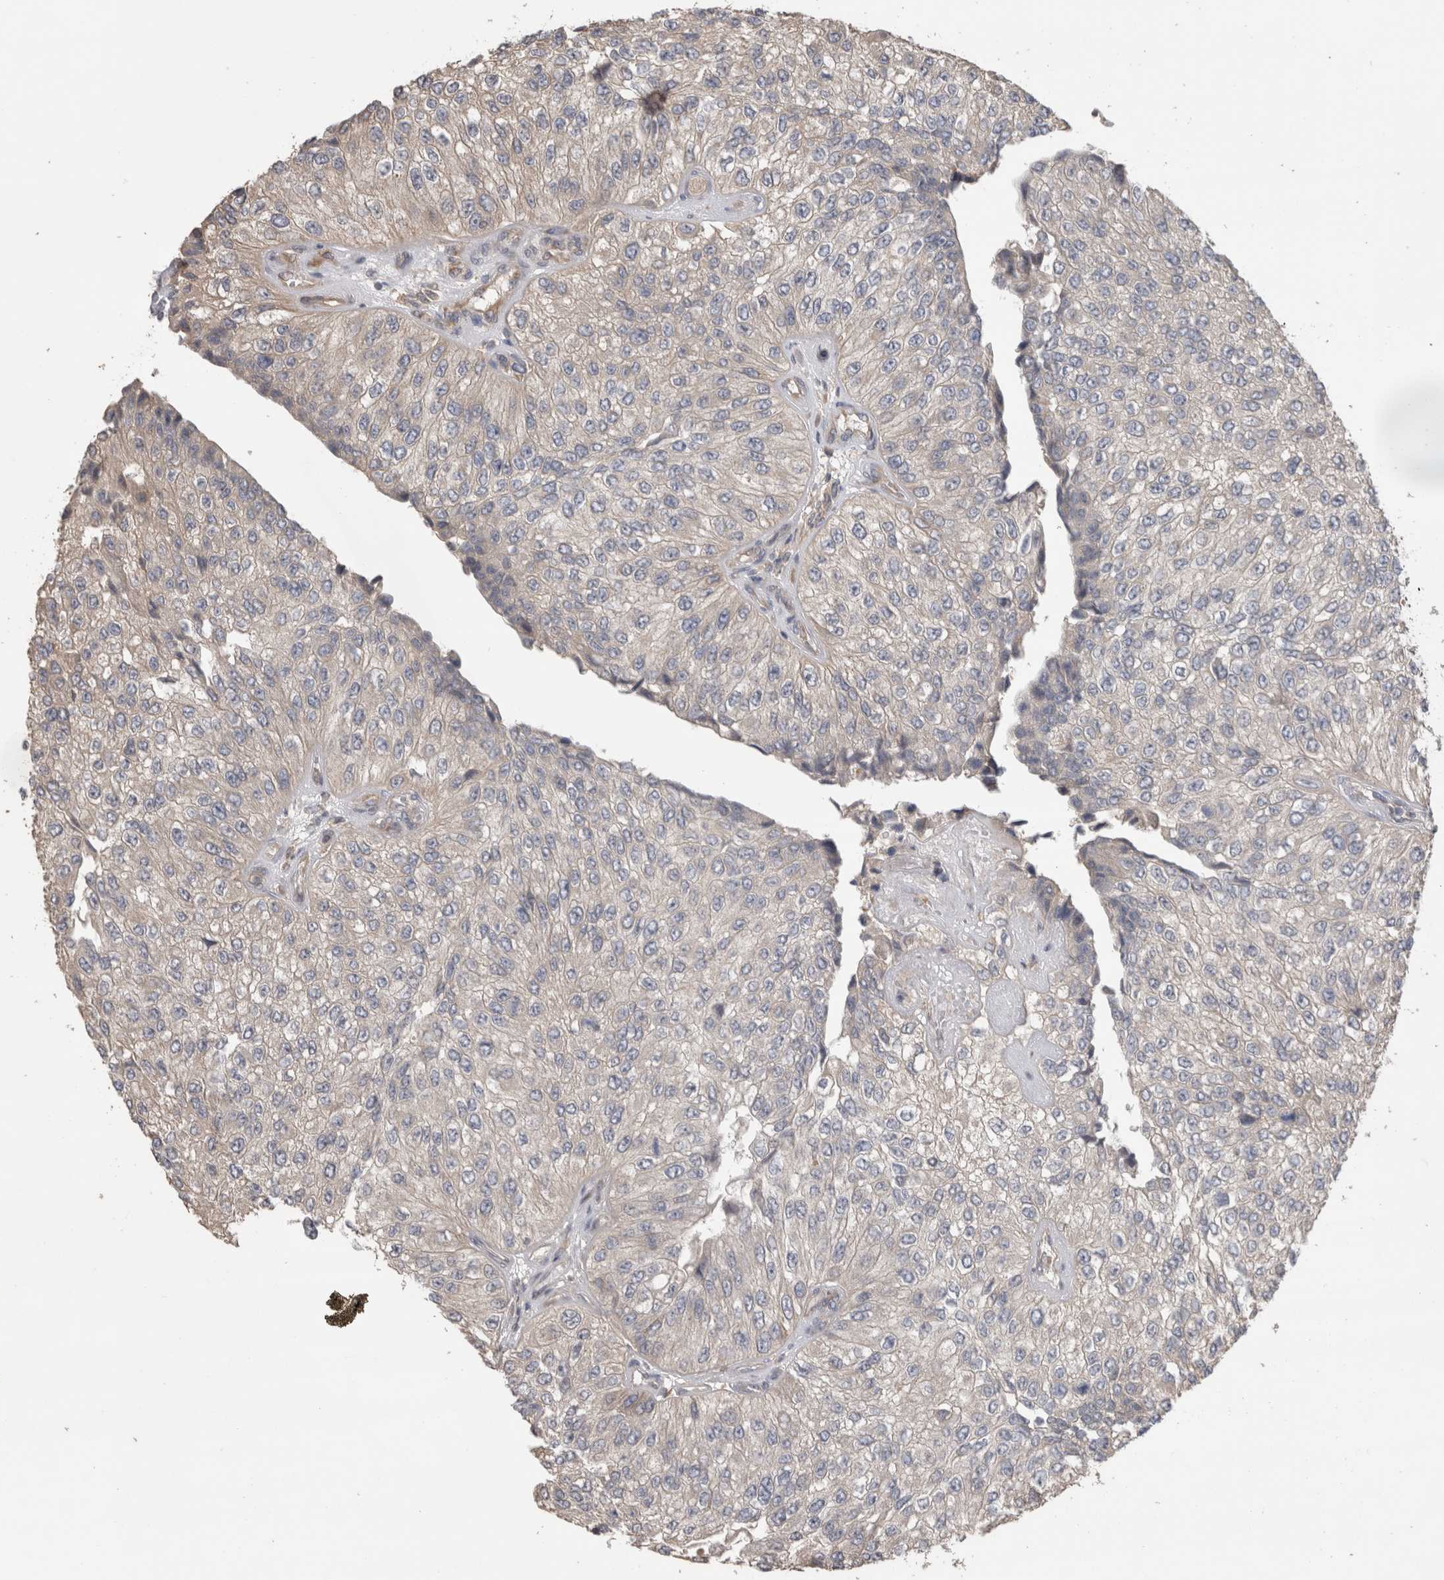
{"staining": {"intensity": "negative", "quantity": "none", "location": "none"}, "tissue": "urothelial cancer", "cell_type": "Tumor cells", "image_type": "cancer", "snomed": [{"axis": "morphology", "description": "Urothelial carcinoma, High grade"}, {"axis": "topography", "description": "Kidney"}, {"axis": "topography", "description": "Urinary bladder"}], "caption": "Tumor cells show no significant protein expression in high-grade urothelial carcinoma.", "gene": "TBCE", "patient": {"sex": "male", "age": 77}}